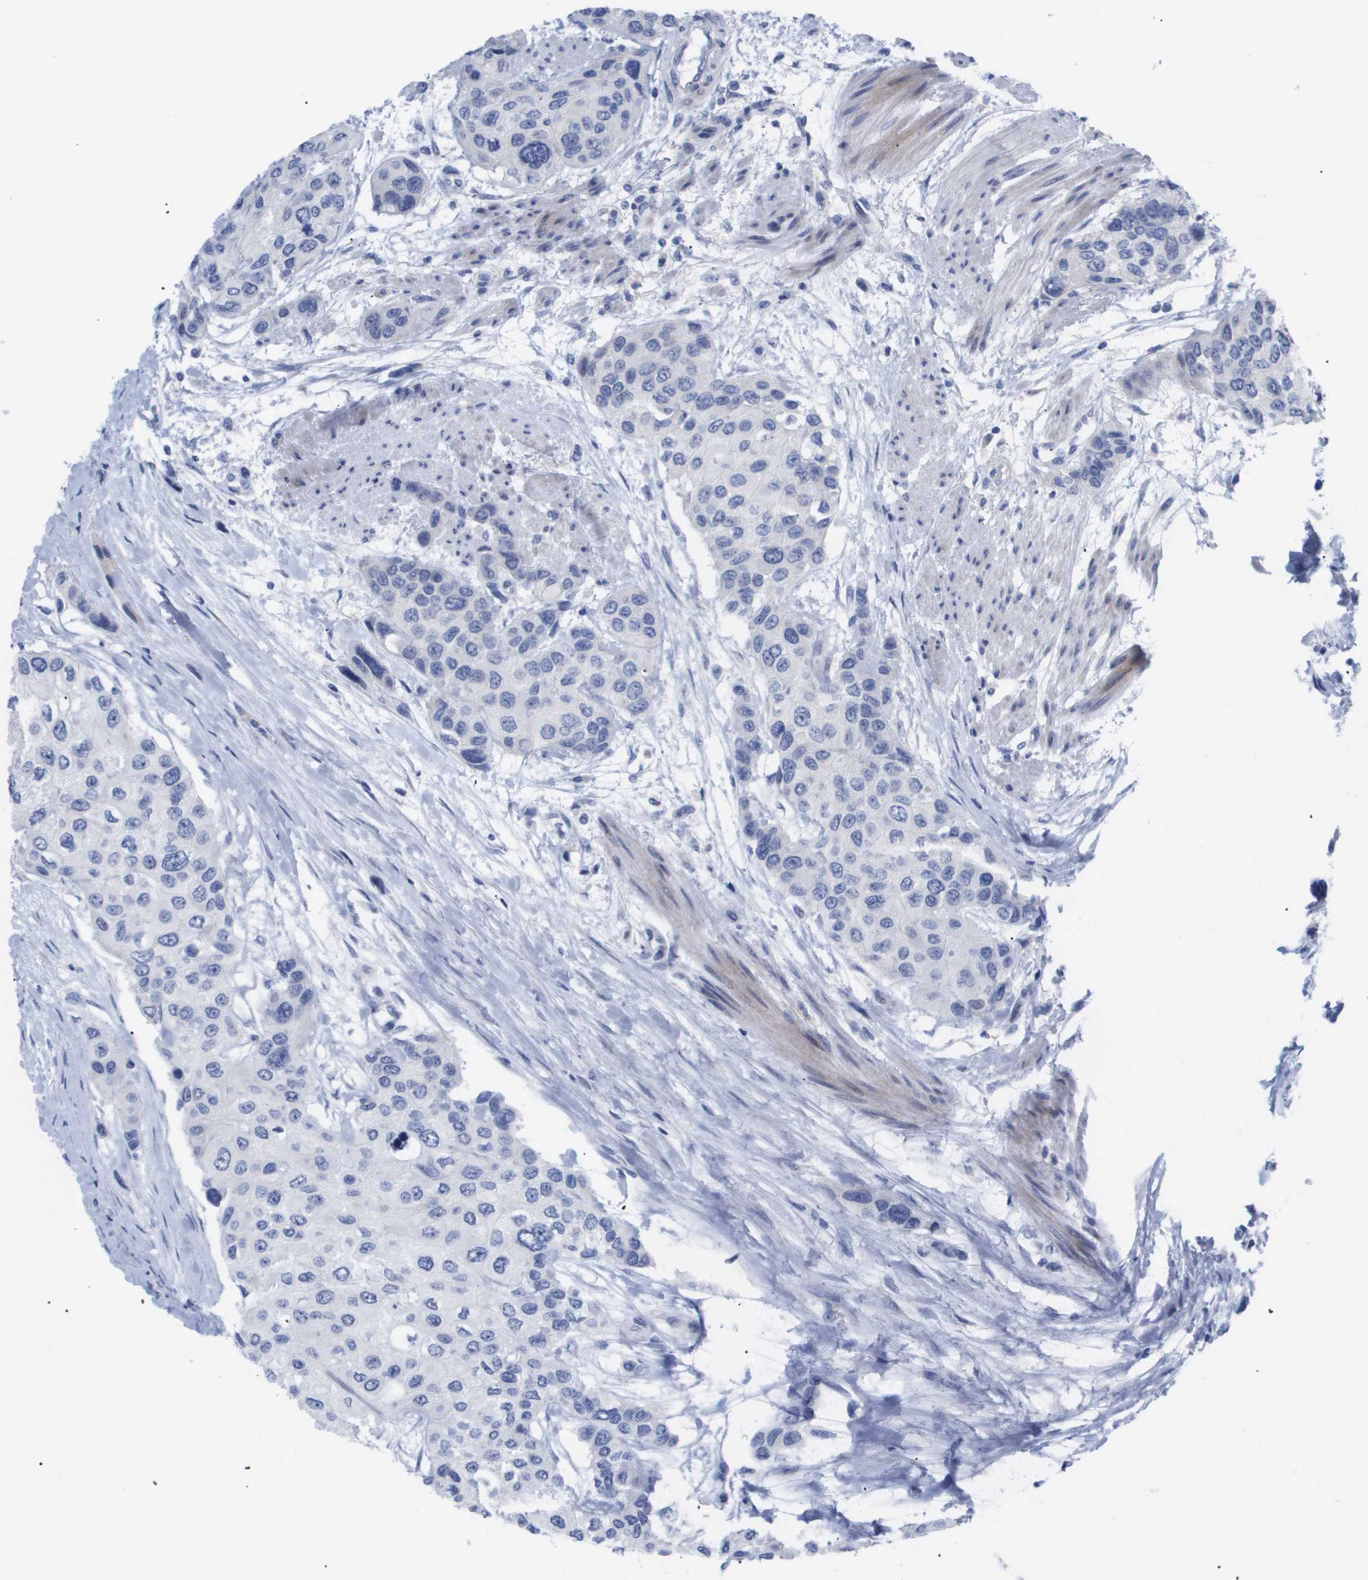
{"staining": {"intensity": "negative", "quantity": "none", "location": "none"}, "tissue": "urothelial cancer", "cell_type": "Tumor cells", "image_type": "cancer", "snomed": [{"axis": "morphology", "description": "Urothelial carcinoma, High grade"}, {"axis": "topography", "description": "Urinary bladder"}], "caption": "High magnification brightfield microscopy of urothelial cancer stained with DAB (brown) and counterstained with hematoxylin (blue): tumor cells show no significant expression. (Stains: DAB immunohistochemistry (IHC) with hematoxylin counter stain, Microscopy: brightfield microscopy at high magnification).", "gene": "CAV3", "patient": {"sex": "female", "age": 56}}